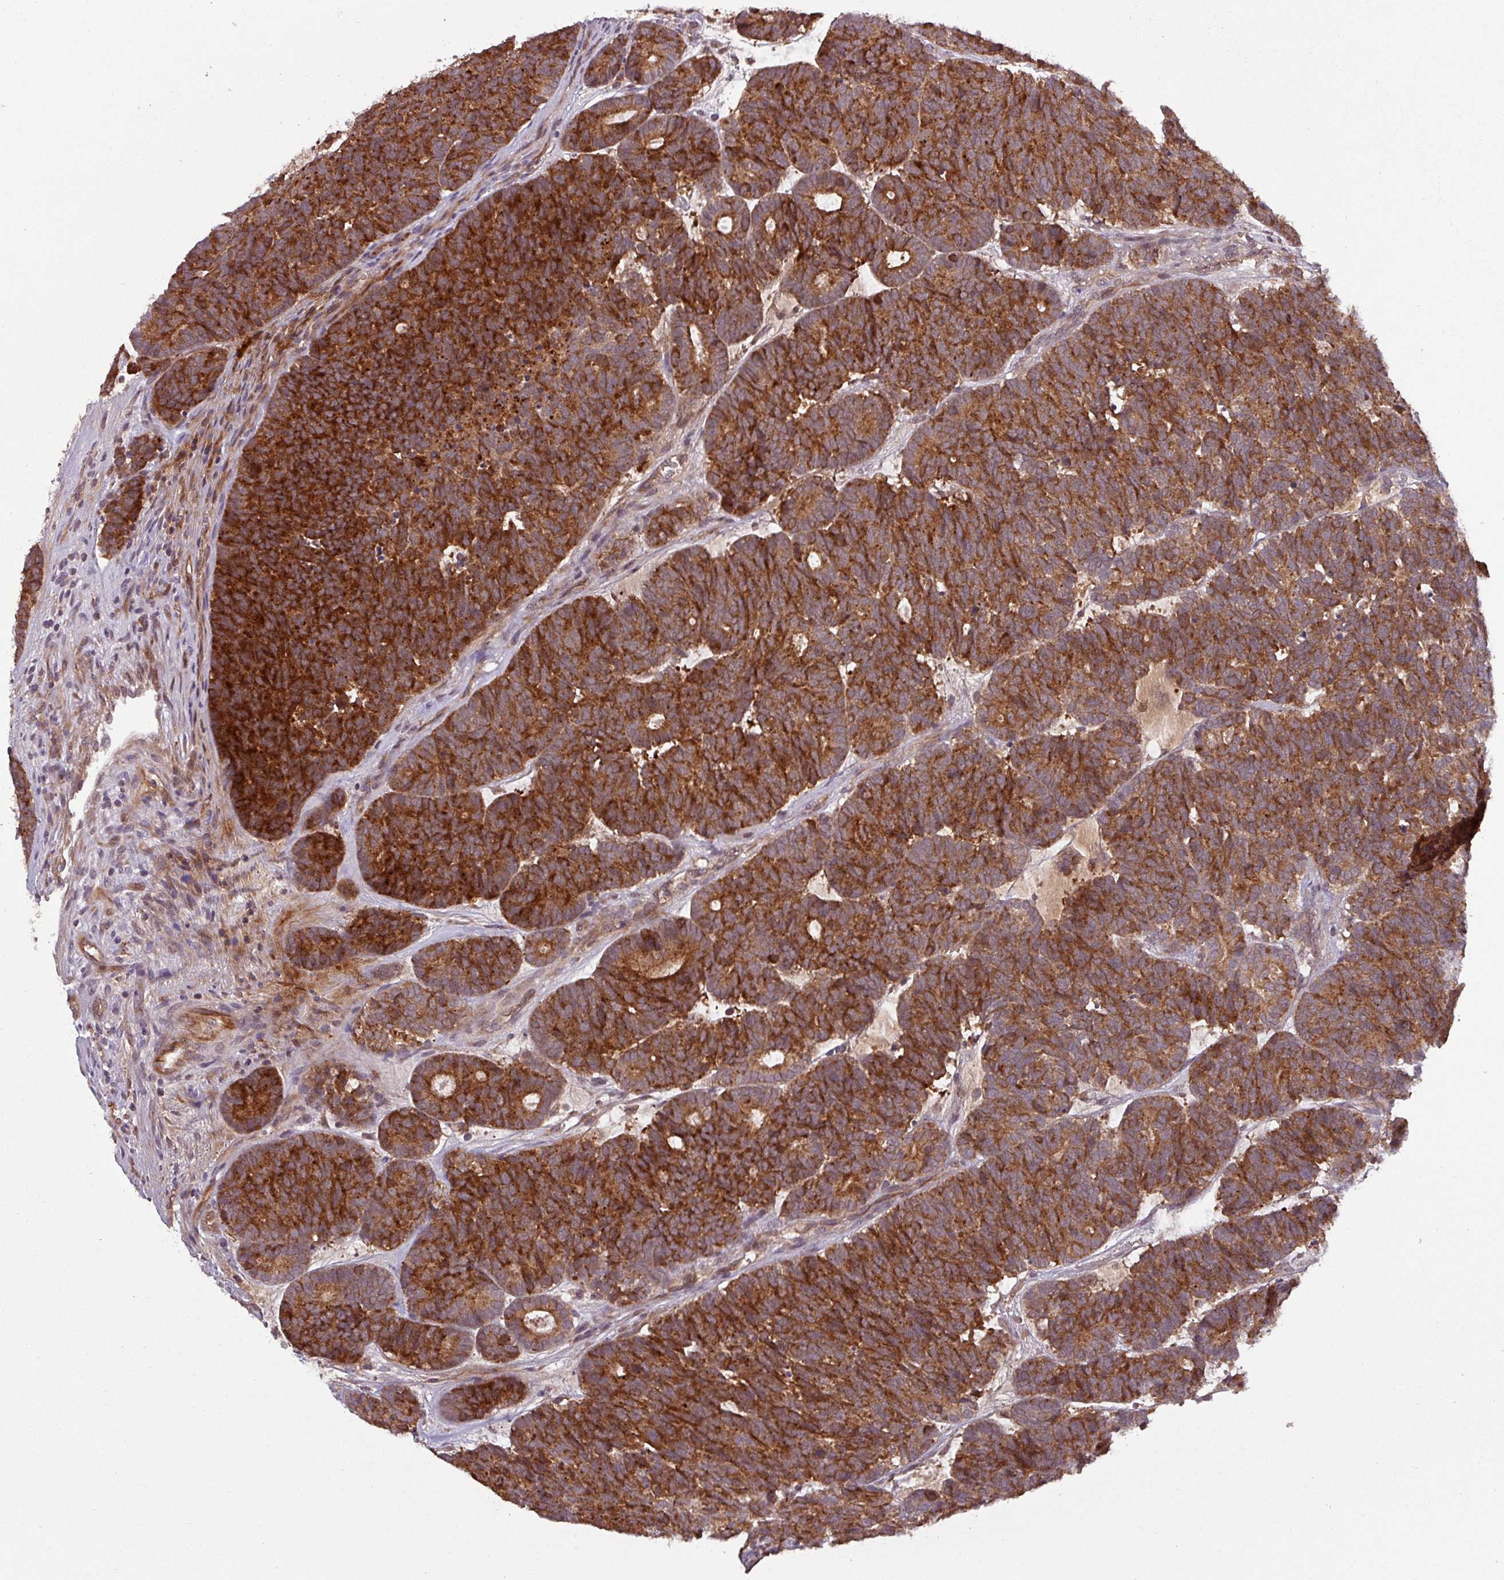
{"staining": {"intensity": "strong", "quantity": ">75%", "location": "cytoplasmic/membranous"}, "tissue": "head and neck cancer", "cell_type": "Tumor cells", "image_type": "cancer", "snomed": [{"axis": "morphology", "description": "Adenocarcinoma, NOS"}, {"axis": "topography", "description": "Head-Neck"}], "caption": "This micrograph reveals IHC staining of human head and neck cancer (adenocarcinoma), with high strong cytoplasmic/membranous expression in about >75% of tumor cells.", "gene": "PUS1", "patient": {"sex": "female", "age": 81}}